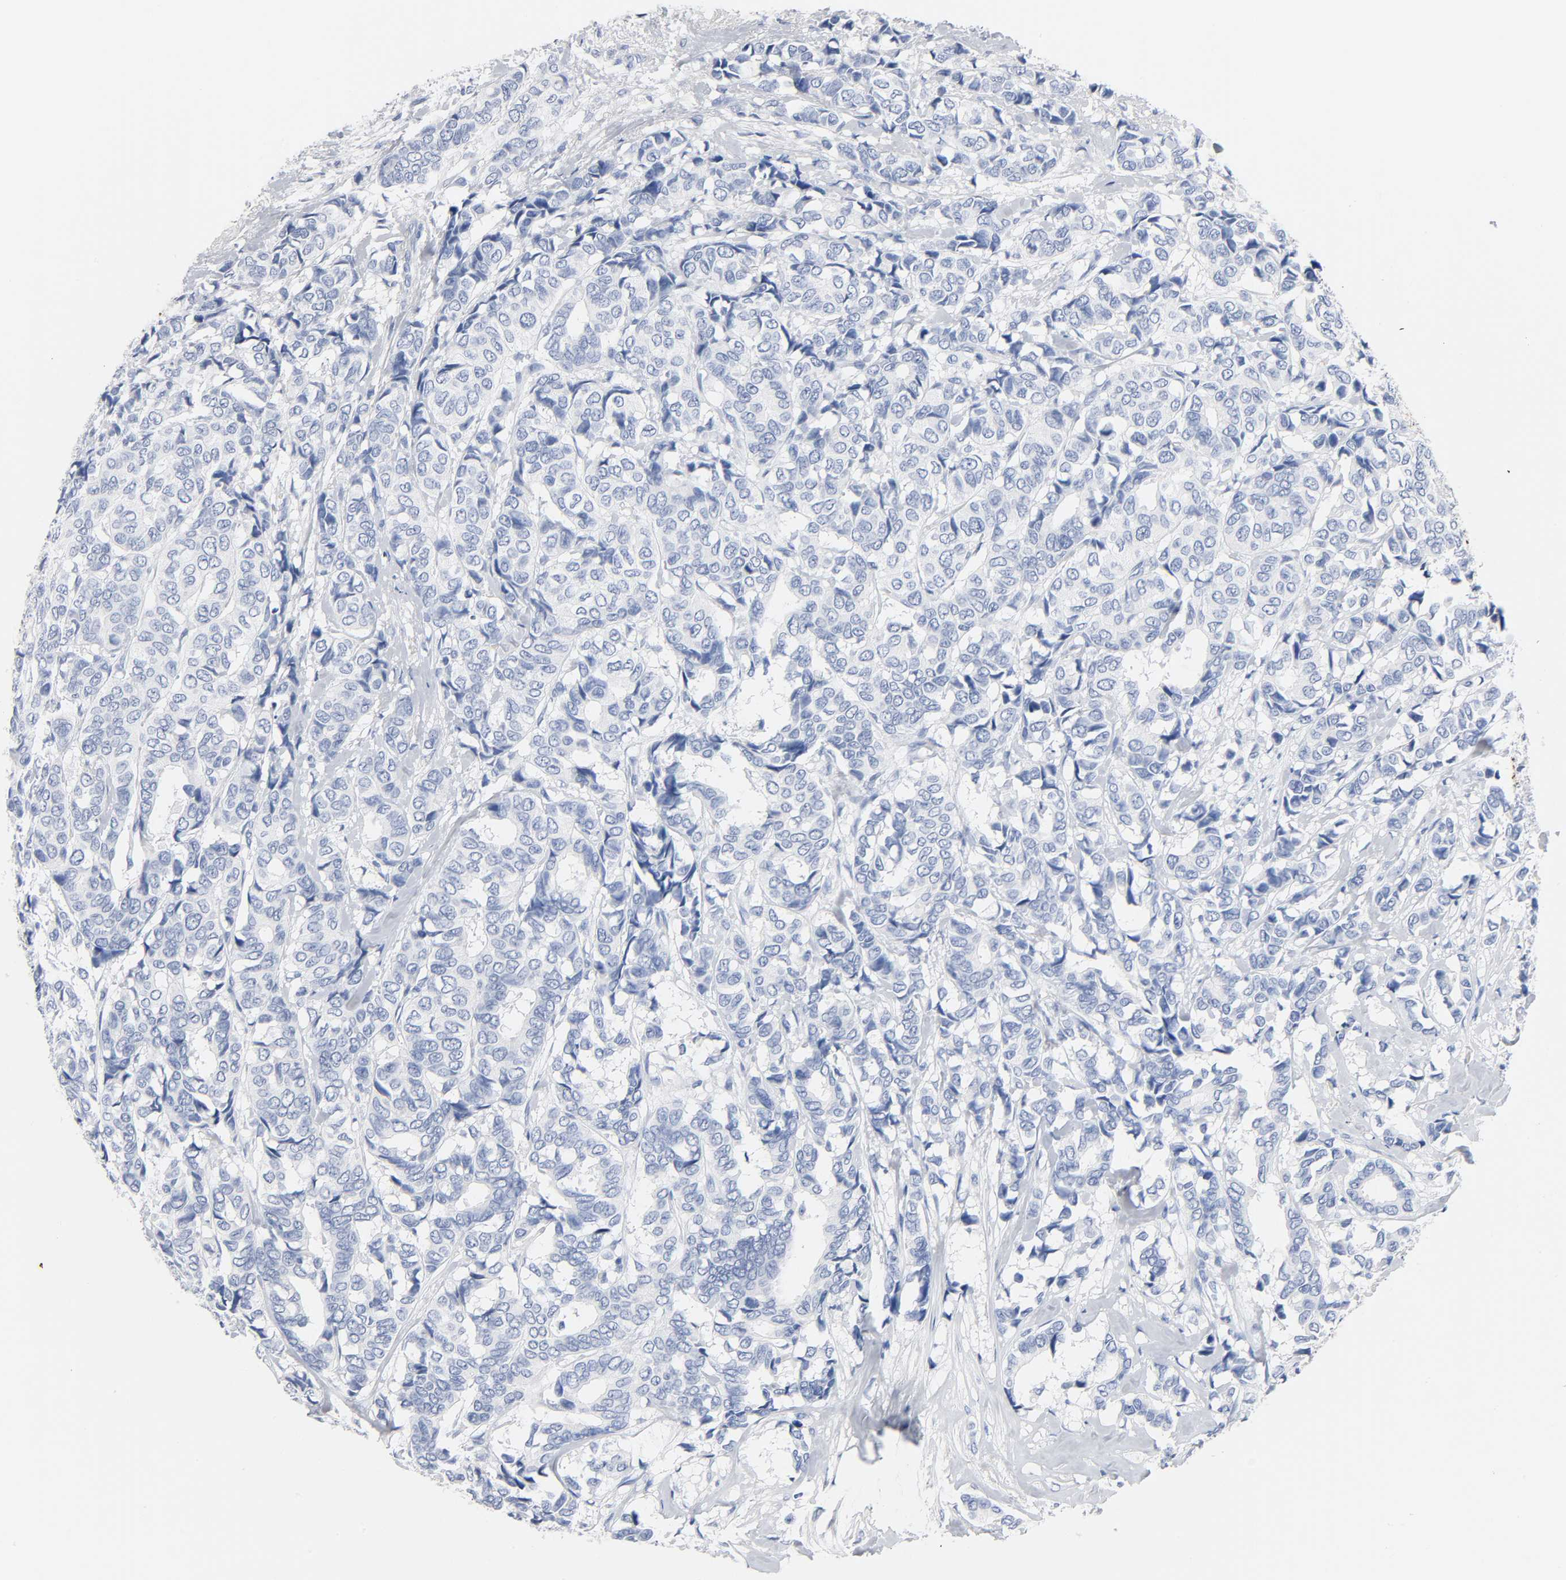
{"staining": {"intensity": "negative", "quantity": "none", "location": "none"}, "tissue": "breast cancer", "cell_type": "Tumor cells", "image_type": "cancer", "snomed": [{"axis": "morphology", "description": "Duct carcinoma"}, {"axis": "topography", "description": "Breast"}], "caption": "Human intraductal carcinoma (breast) stained for a protein using immunohistochemistry (IHC) shows no positivity in tumor cells.", "gene": "ACP3", "patient": {"sex": "female", "age": 87}}